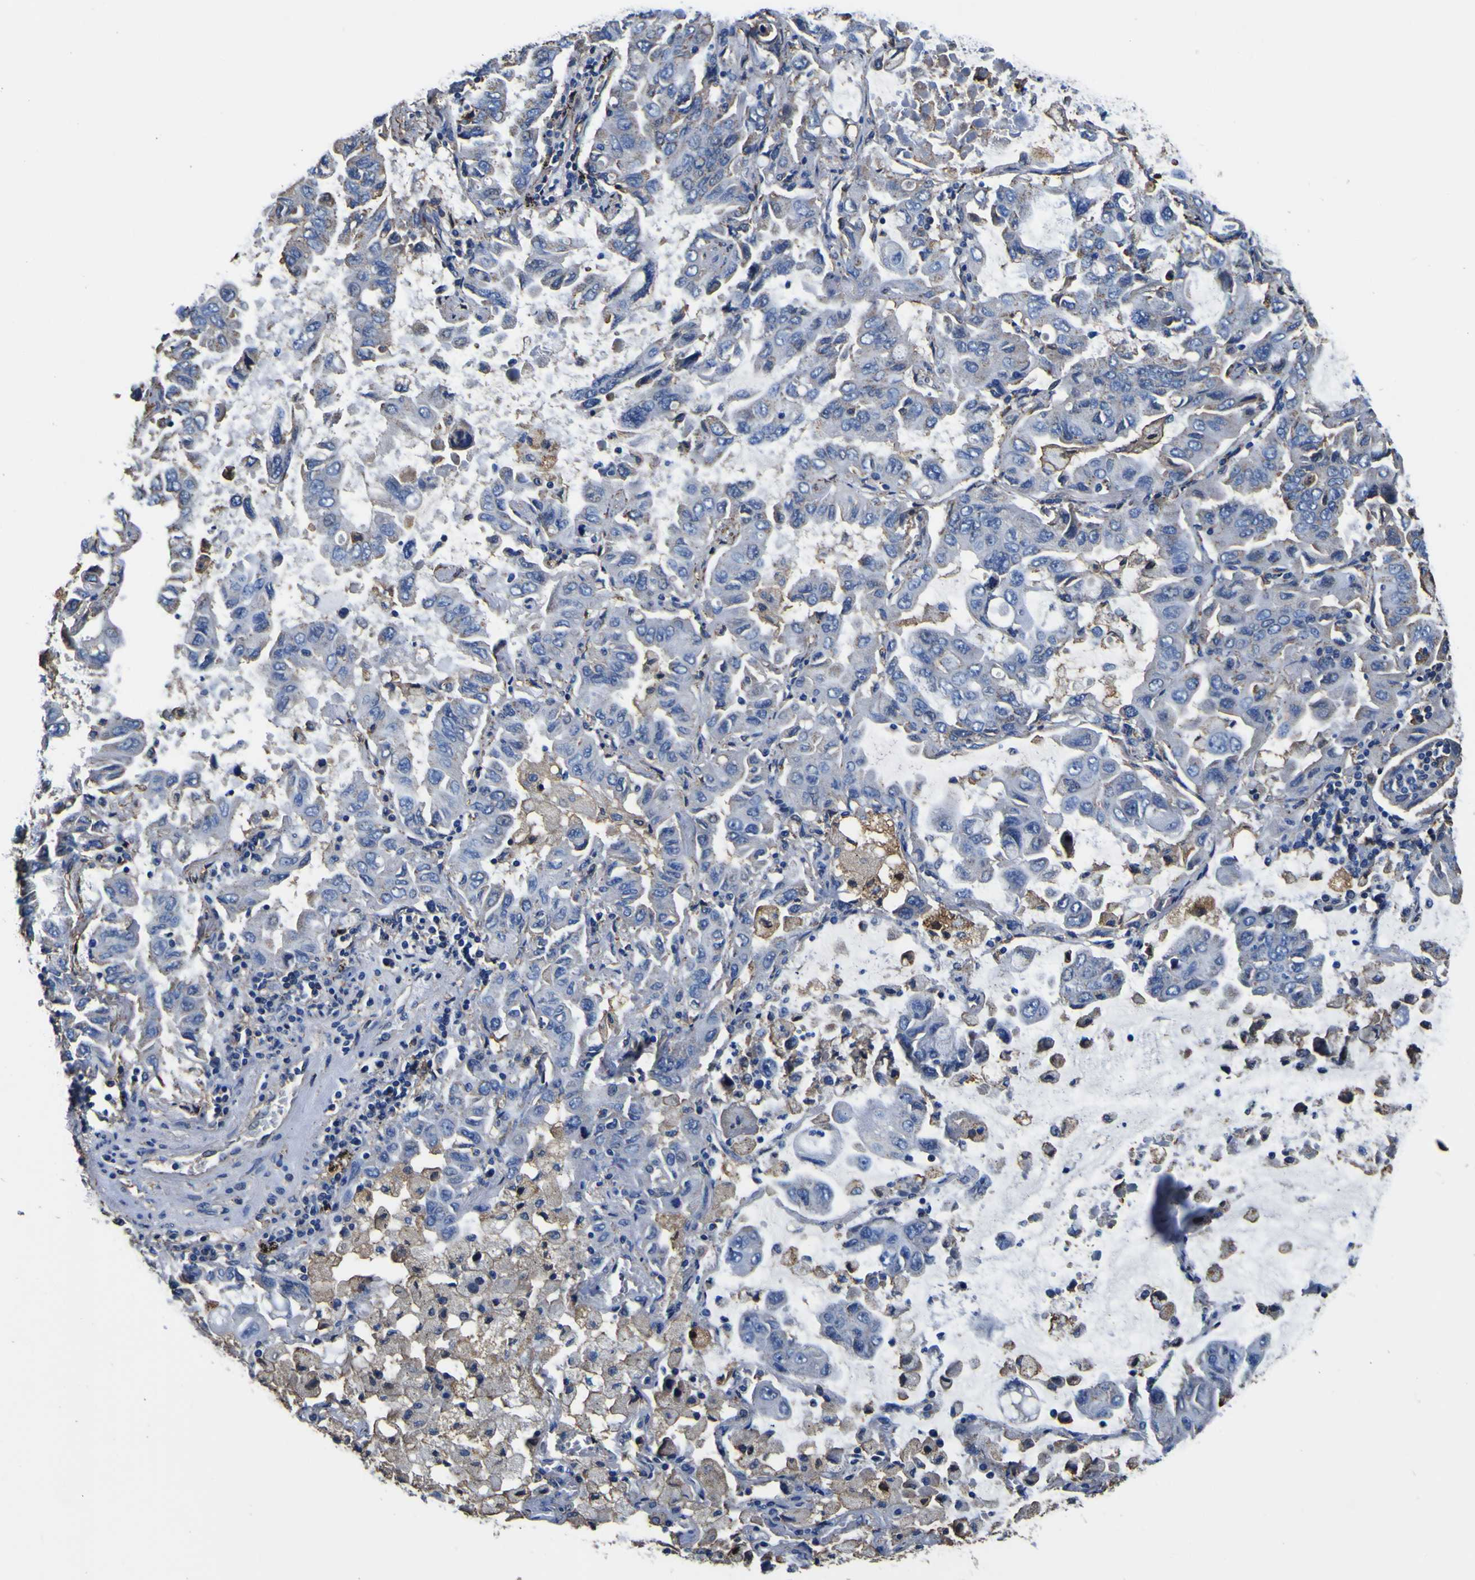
{"staining": {"intensity": "negative", "quantity": "none", "location": "none"}, "tissue": "lung cancer", "cell_type": "Tumor cells", "image_type": "cancer", "snomed": [{"axis": "morphology", "description": "Adenocarcinoma, NOS"}, {"axis": "topography", "description": "Lung"}], "caption": "Immunohistochemistry (IHC) of adenocarcinoma (lung) shows no staining in tumor cells.", "gene": "PXDN", "patient": {"sex": "male", "age": 64}}